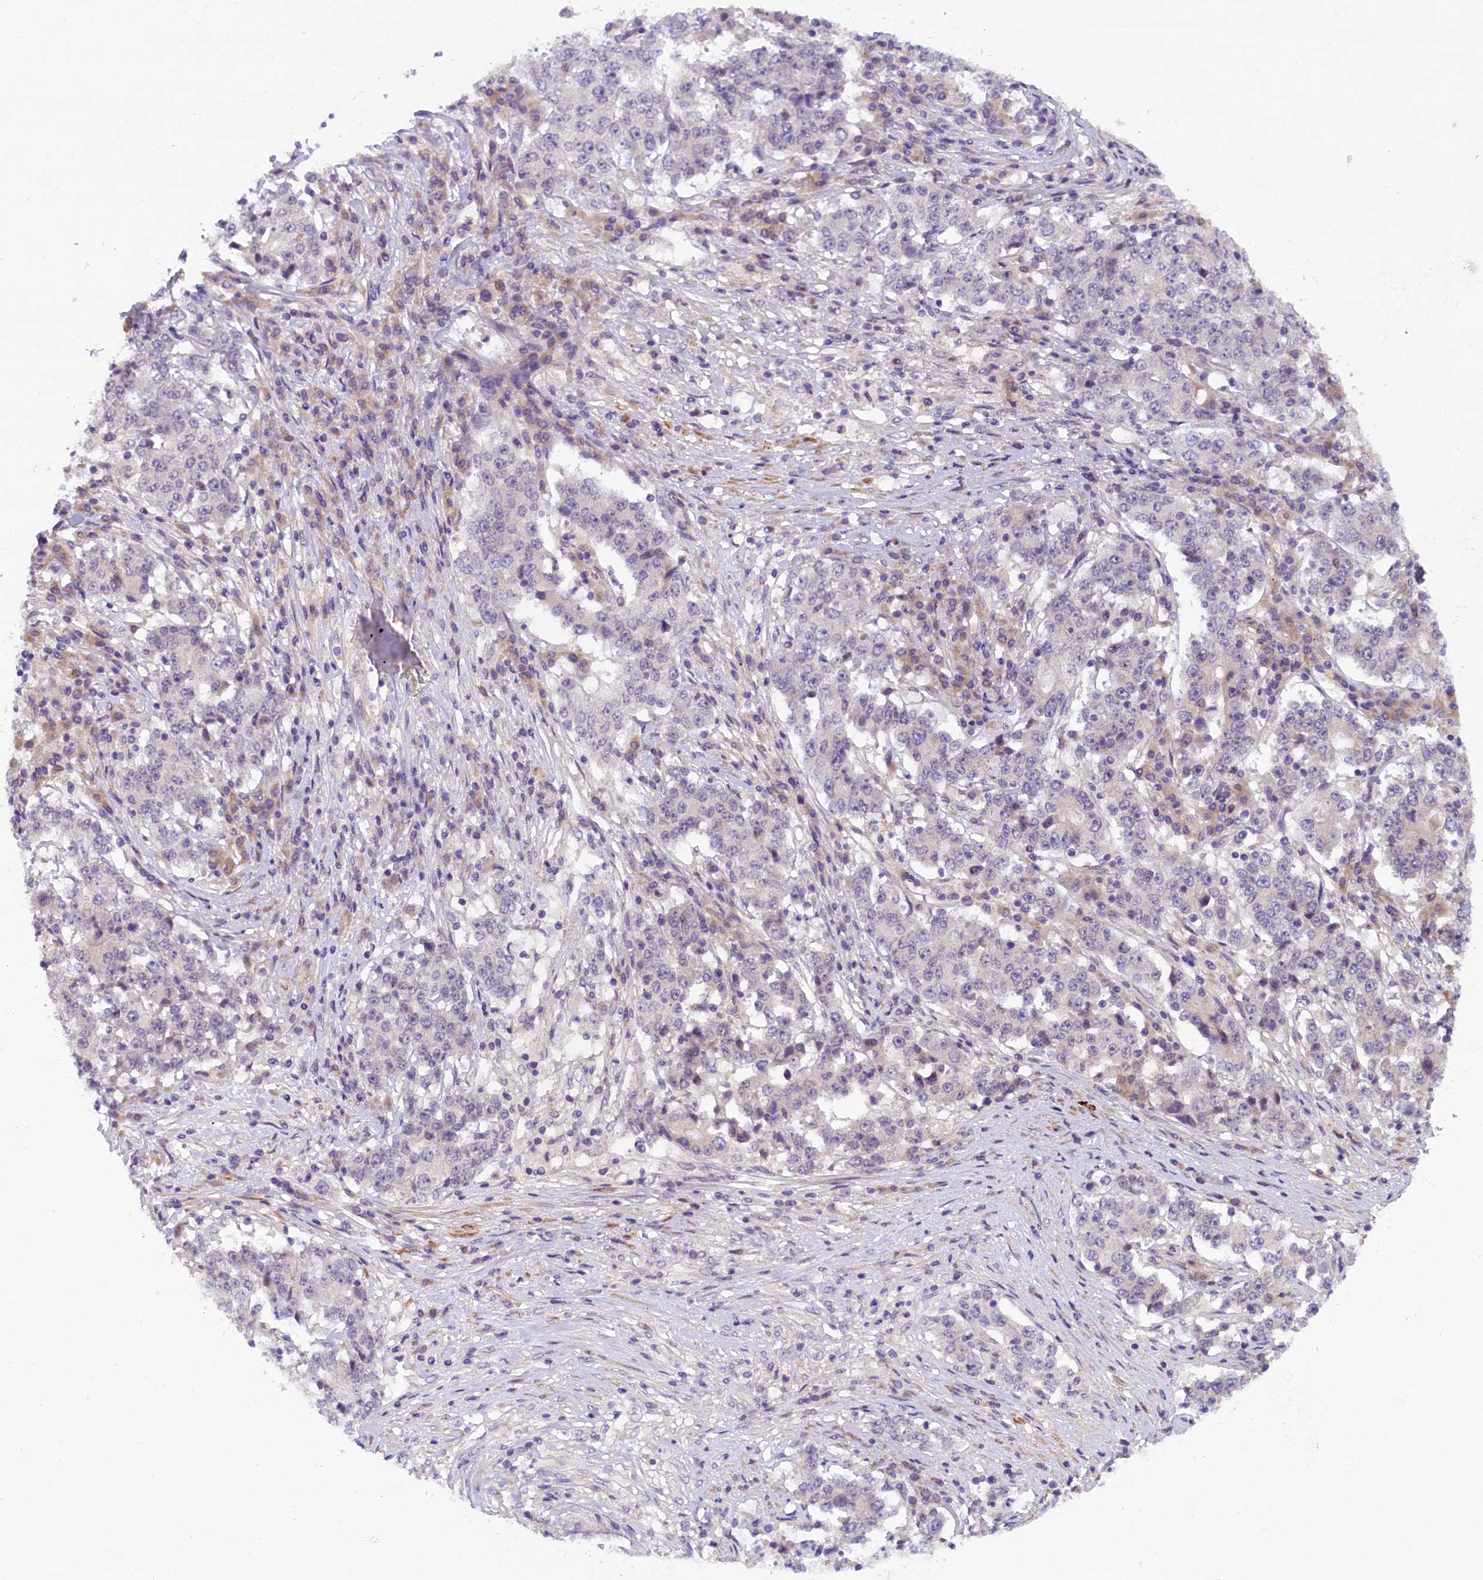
{"staining": {"intensity": "negative", "quantity": "none", "location": "none"}, "tissue": "stomach cancer", "cell_type": "Tumor cells", "image_type": "cancer", "snomed": [{"axis": "morphology", "description": "Adenocarcinoma, NOS"}, {"axis": "topography", "description": "Stomach"}], "caption": "Stomach cancer (adenocarcinoma) was stained to show a protein in brown. There is no significant positivity in tumor cells. (Immunohistochemistry, brightfield microscopy, high magnification).", "gene": "CCDC9B", "patient": {"sex": "male", "age": 59}}